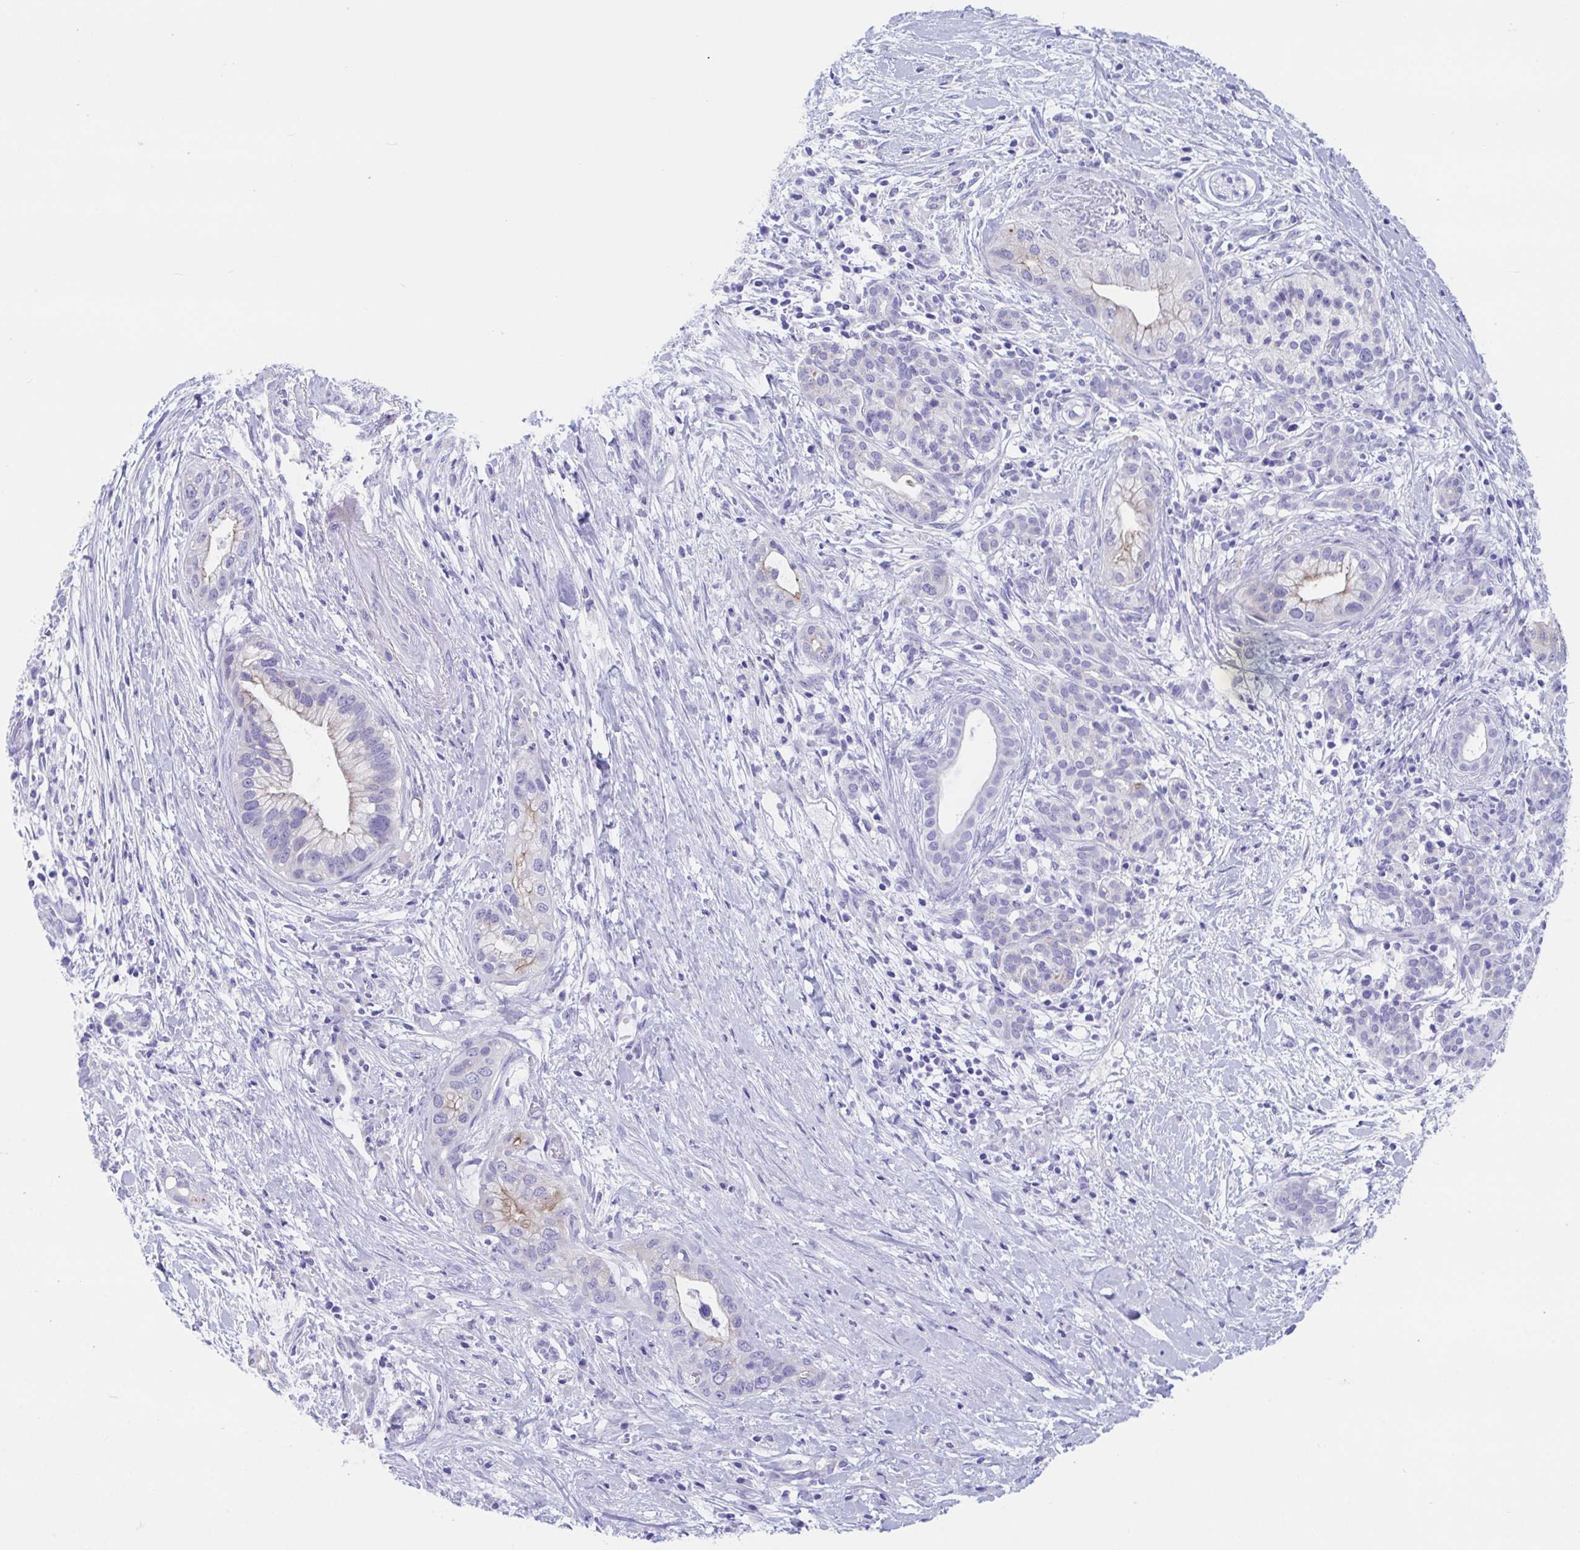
{"staining": {"intensity": "weak", "quantity": "<25%", "location": "cytoplasmic/membranous"}, "tissue": "pancreatic cancer", "cell_type": "Tumor cells", "image_type": "cancer", "snomed": [{"axis": "morphology", "description": "Adenocarcinoma, NOS"}, {"axis": "topography", "description": "Pancreas"}], "caption": "A micrograph of pancreatic cancer stained for a protein exhibits no brown staining in tumor cells. (Brightfield microscopy of DAB (3,3'-diaminobenzidine) IHC at high magnification).", "gene": "TTC30B", "patient": {"sex": "male", "age": 44}}